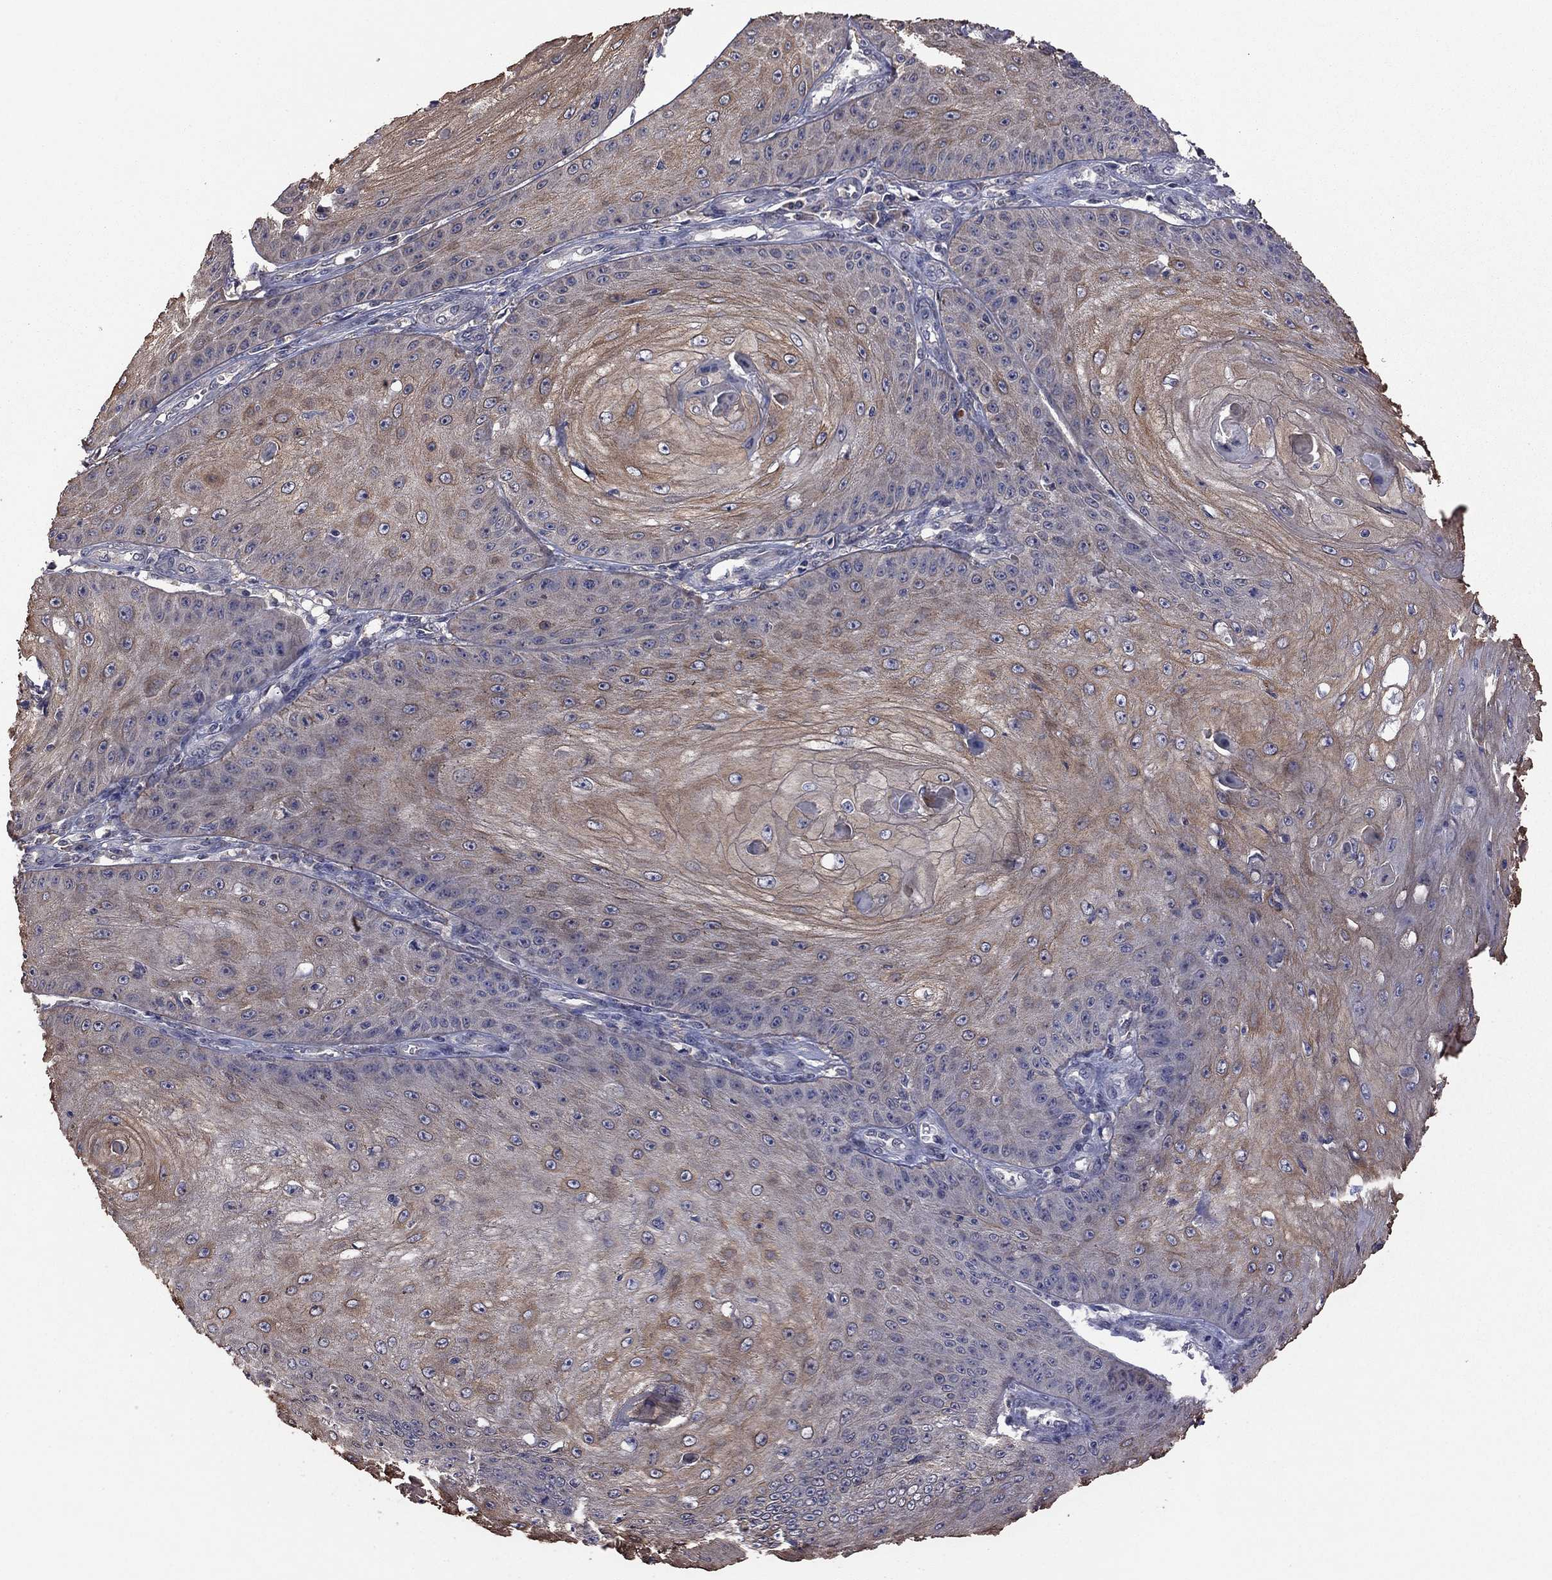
{"staining": {"intensity": "moderate", "quantity": "25%-75%", "location": "cytoplasmic/membranous"}, "tissue": "skin cancer", "cell_type": "Tumor cells", "image_type": "cancer", "snomed": [{"axis": "morphology", "description": "Squamous cell carcinoma, NOS"}, {"axis": "topography", "description": "Skin"}], "caption": "Immunohistochemical staining of squamous cell carcinoma (skin) demonstrates medium levels of moderate cytoplasmic/membranous positivity in approximately 25%-75% of tumor cells.", "gene": "TSNARE1", "patient": {"sex": "male", "age": 70}}